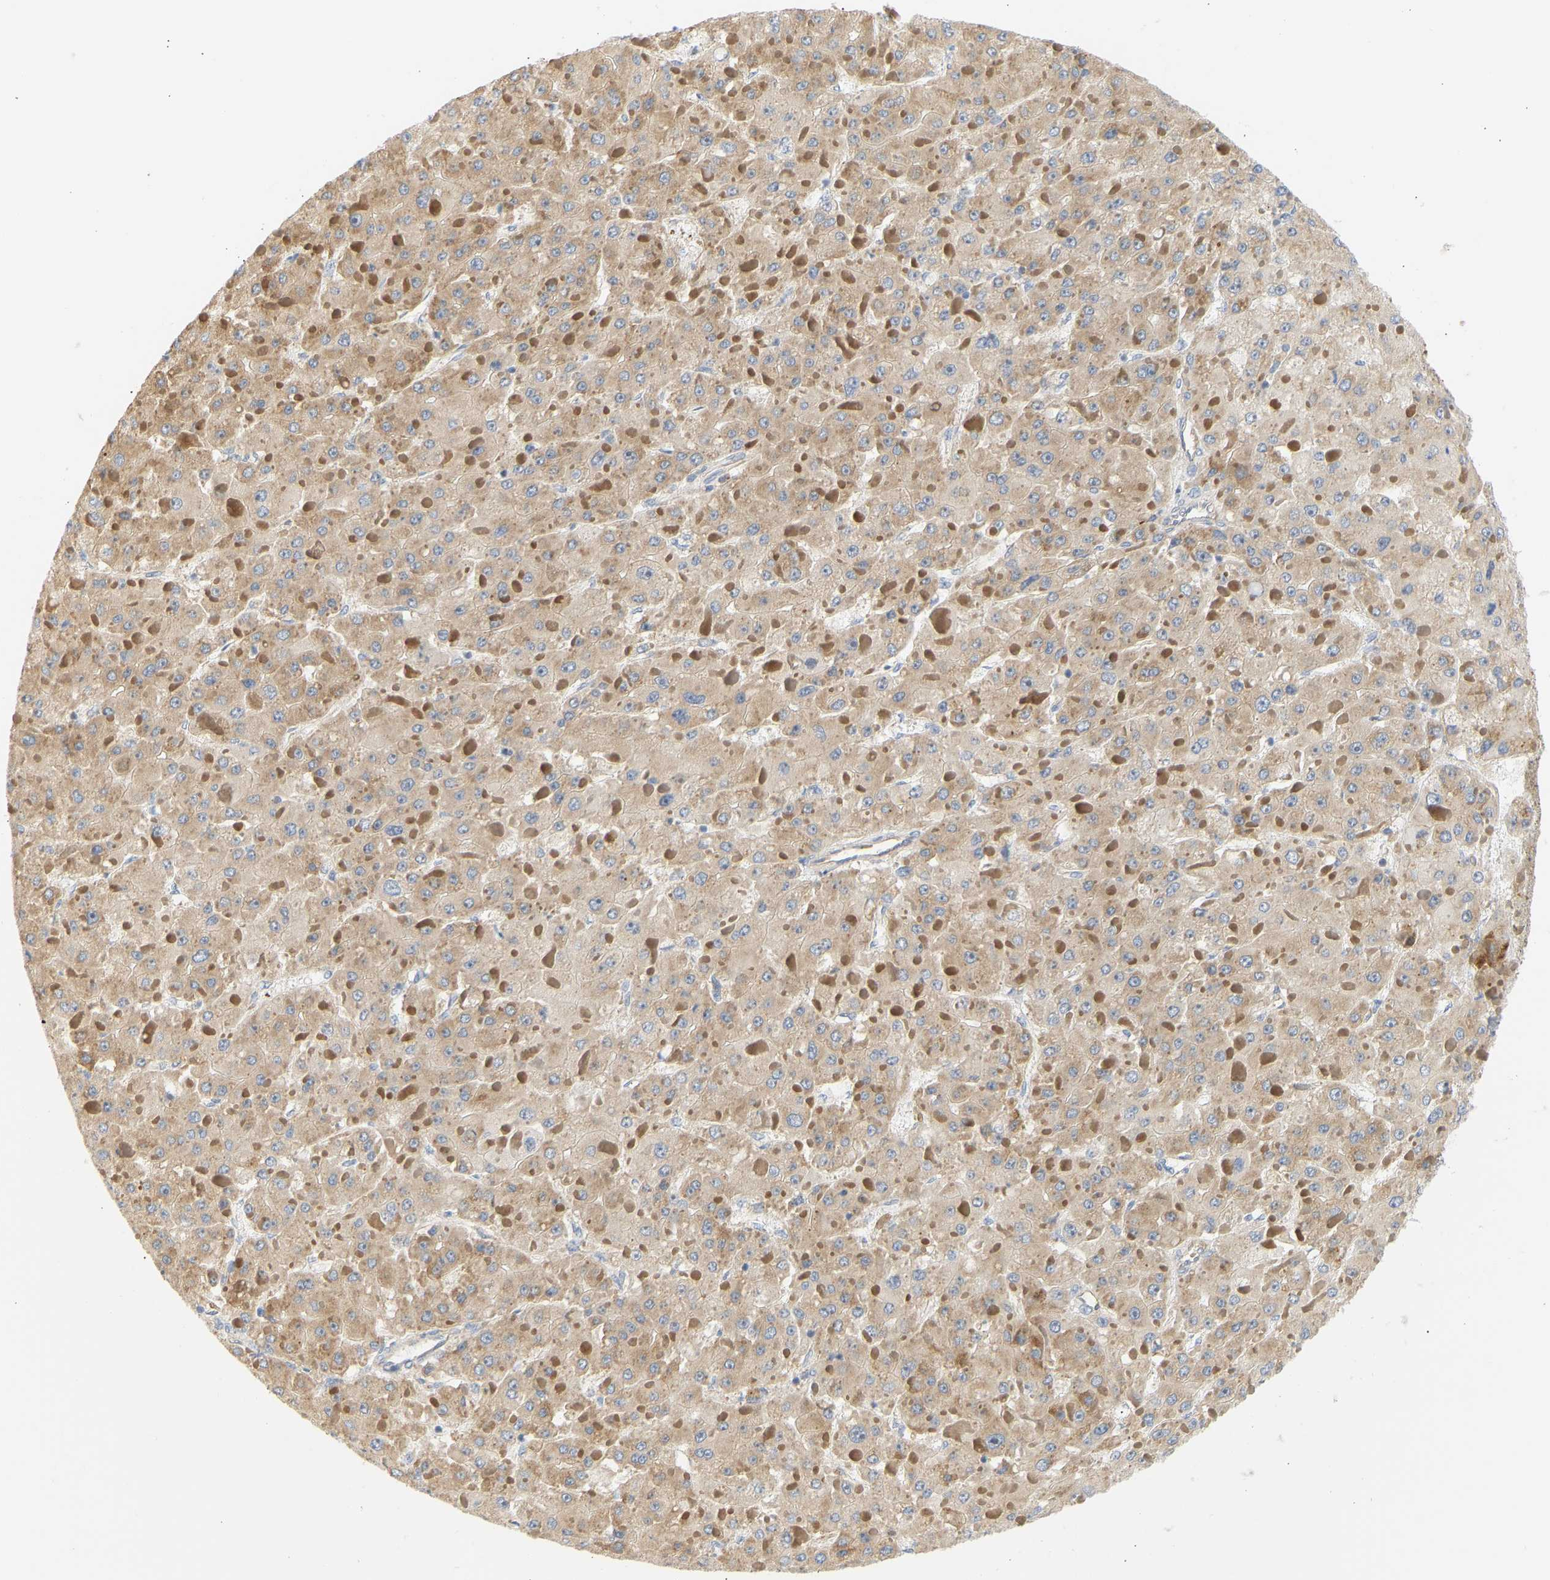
{"staining": {"intensity": "moderate", "quantity": ">75%", "location": "cytoplasmic/membranous"}, "tissue": "liver cancer", "cell_type": "Tumor cells", "image_type": "cancer", "snomed": [{"axis": "morphology", "description": "Carcinoma, Hepatocellular, NOS"}, {"axis": "topography", "description": "Liver"}], "caption": "A brown stain shows moderate cytoplasmic/membranous staining of a protein in human liver cancer tumor cells.", "gene": "RPS14", "patient": {"sex": "female", "age": 73}}